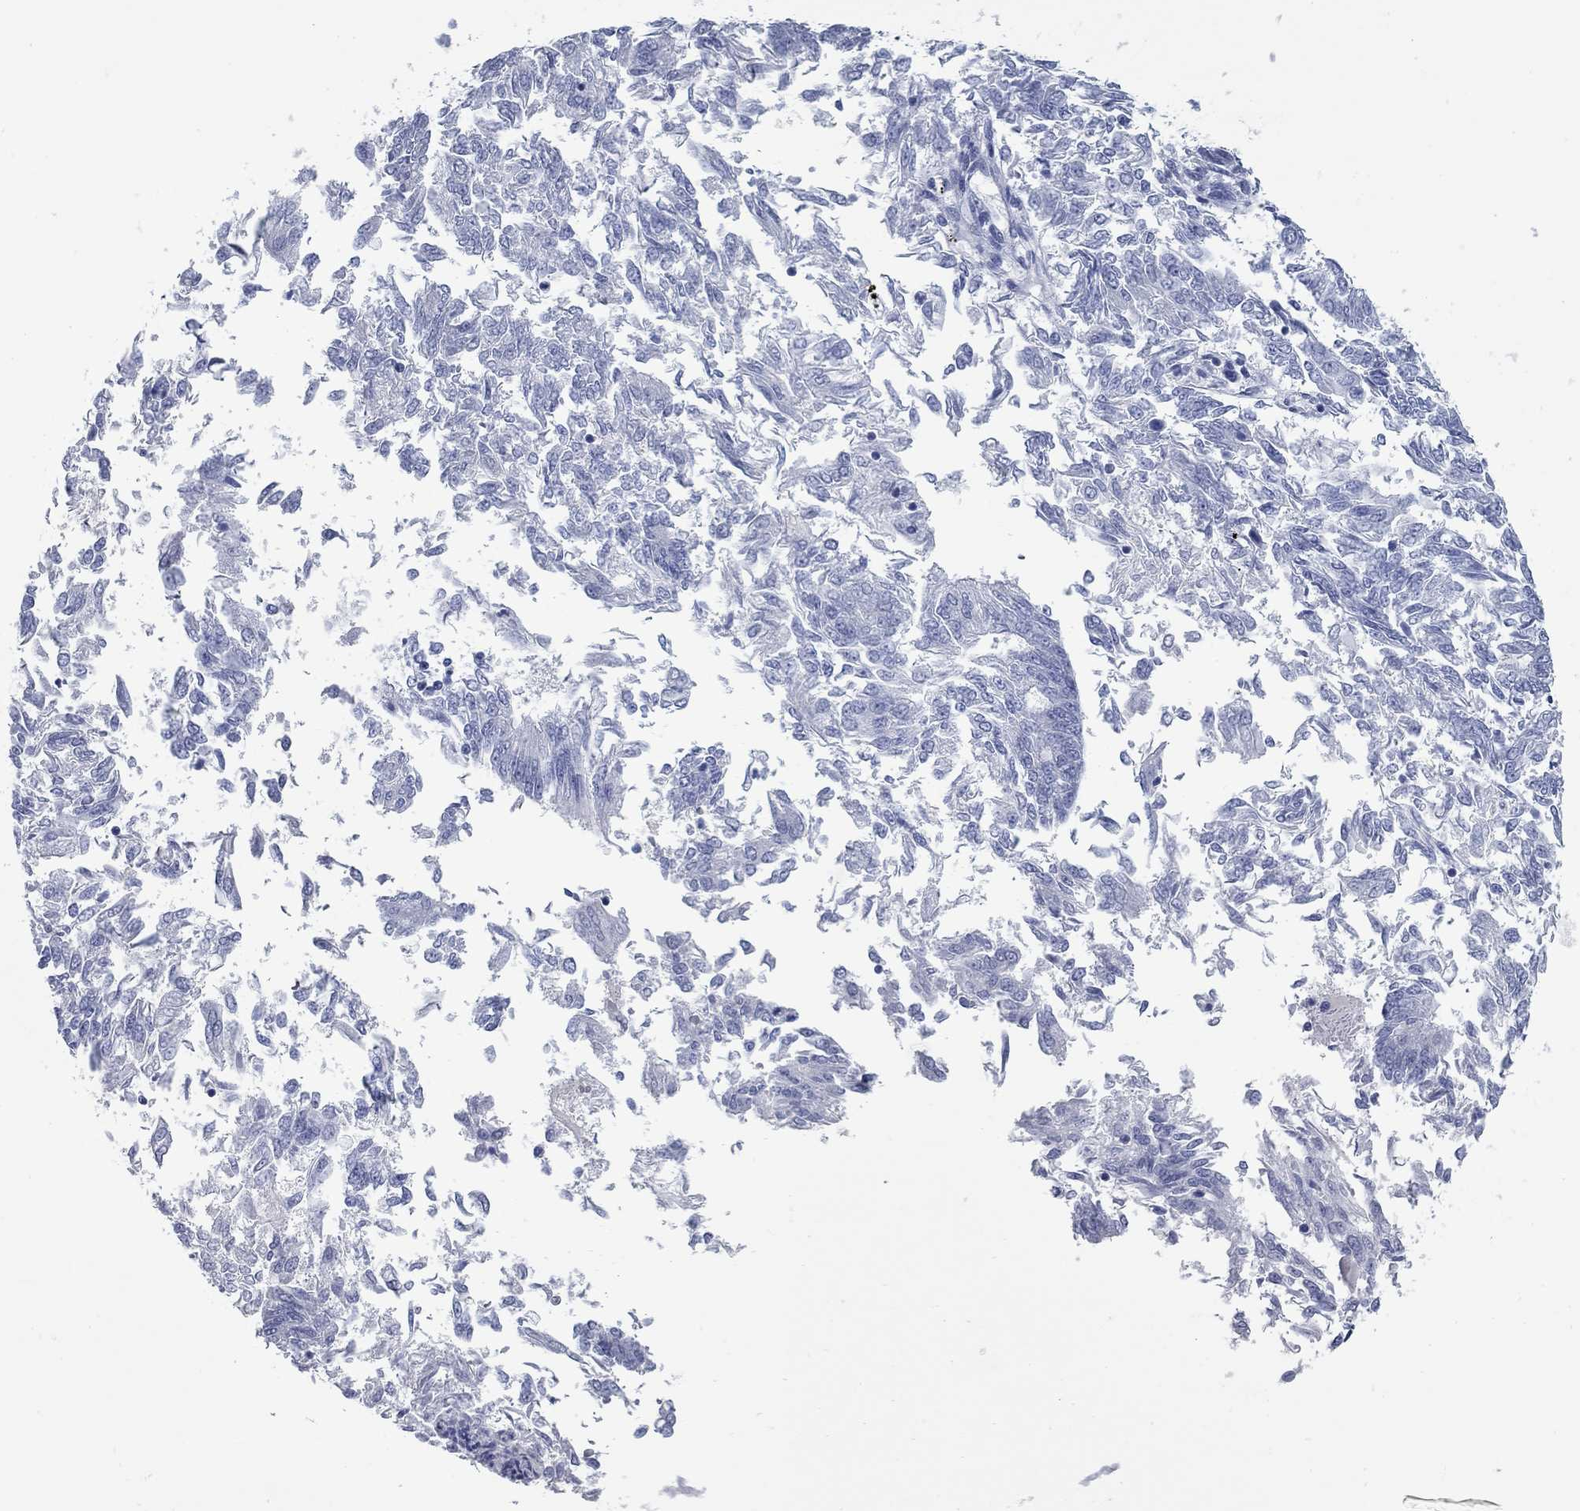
{"staining": {"intensity": "negative", "quantity": "none", "location": "none"}, "tissue": "endometrial cancer", "cell_type": "Tumor cells", "image_type": "cancer", "snomed": [{"axis": "morphology", "description": "Adenocarcinoma, NOS"}, {"axis": "topography", "description": "Endometrium"}], "caption": "High magnification brightfield microscopy of endometrial adenocarcinoma stained with DAB (3,3'-diaminobenzidine) (brown) and counterstained with hematoxylin (blue): tumor cells show no significant positivity.", "gene": "KIRREL2", "patient": {"sex": "female", "age": 58}}